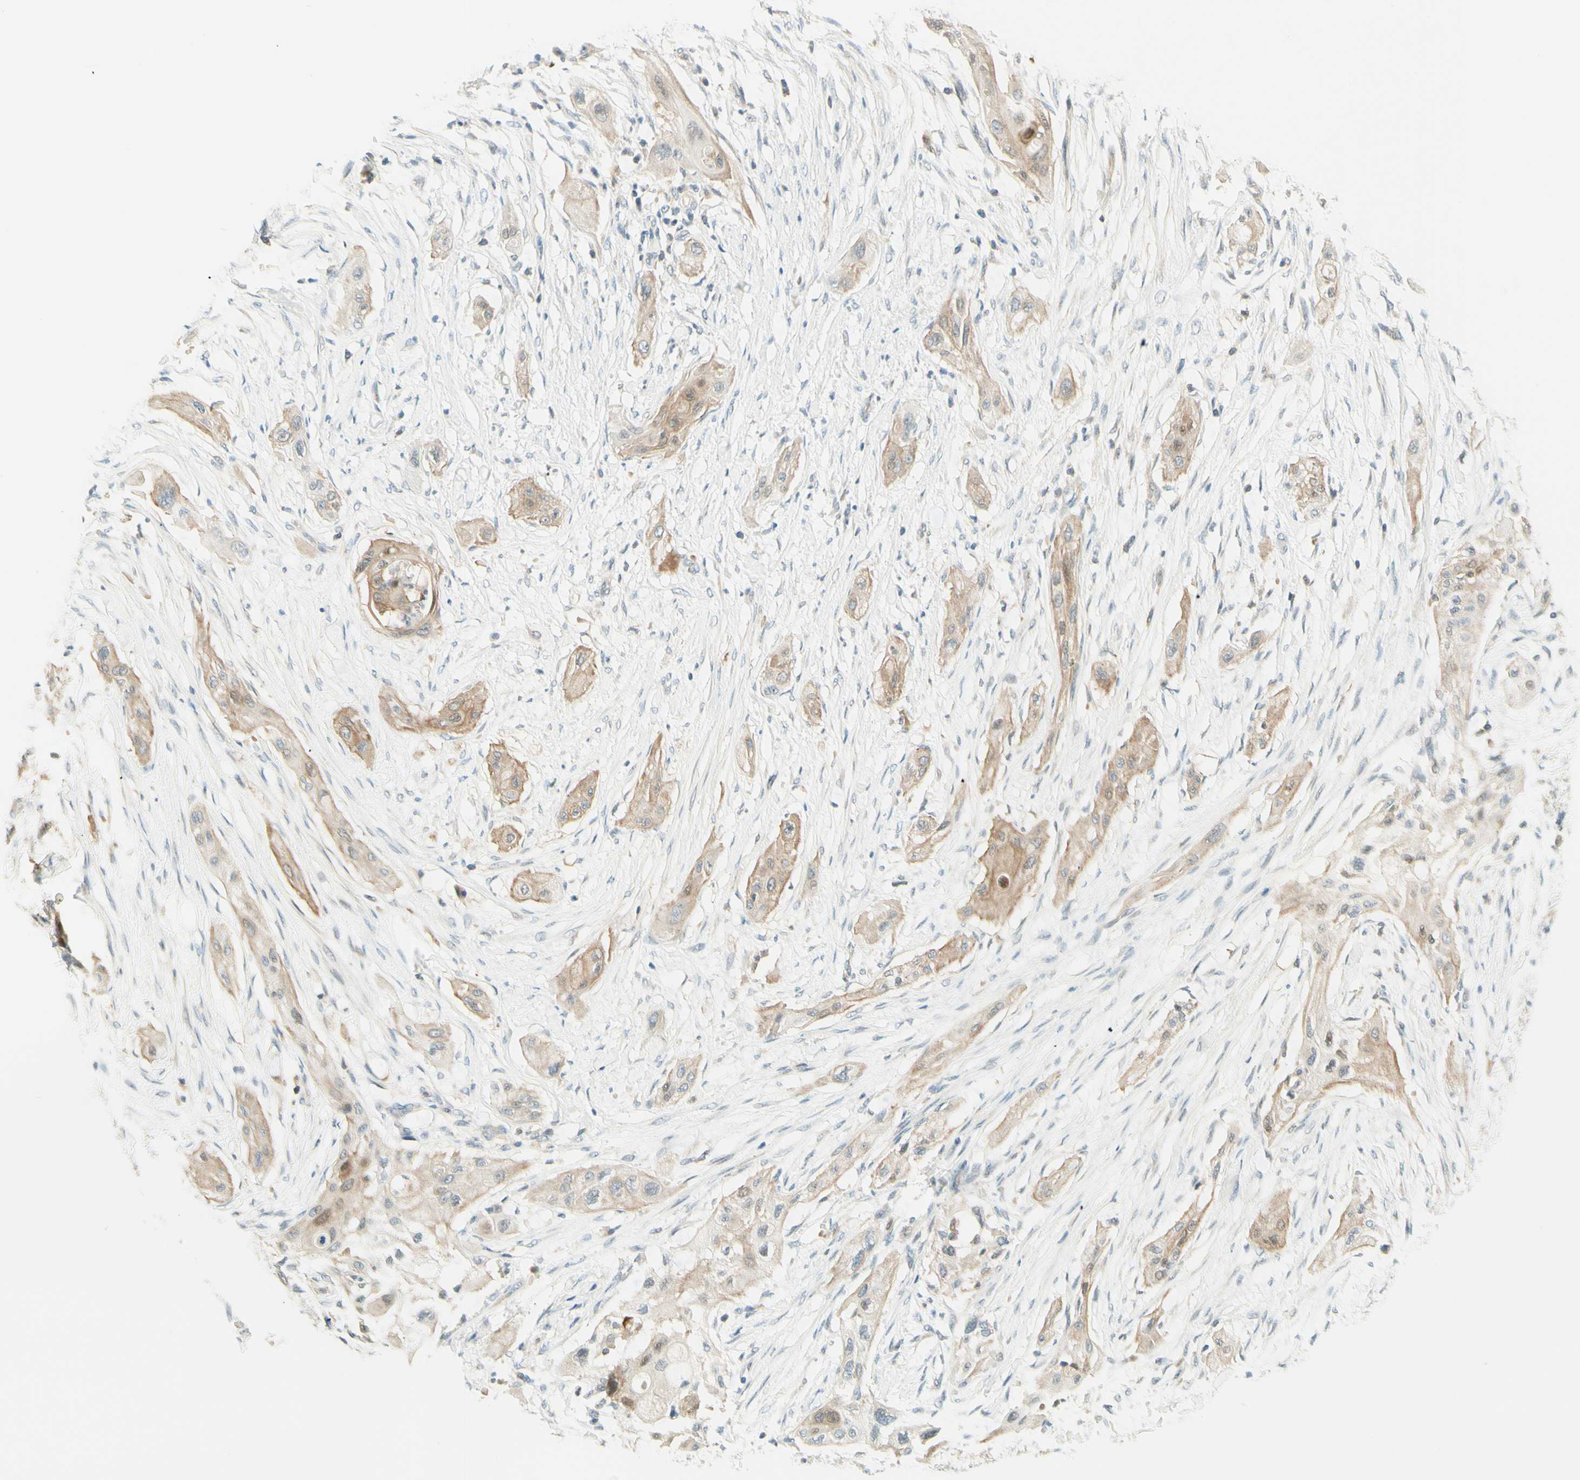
{"staining": {"intensity": "weak", "quantity": ">75%", "location": "cytoplasmic/membranous"}, "tissue": "lung cancer", "cell_type": "Tumor cells", "image_type": "cancer", "snomed": [{"axis": "morphology", "description": "Squamous cell carcinoma, NOS"}, {"axis": "topography", "description": "Lung"}], "caption": "The immunohistochemical stain labels weak cytoplasmic/membranous expression in tumor cells of lung cancer tissue. The staining is performed using DAB (3,3'-diaminobenzidine) brown chromogen to label protein expression. The nuclei are counter-stained blue using hematoxylin.", "gene": "PROM1", "patient": {"sex": "female", "age": 47}}